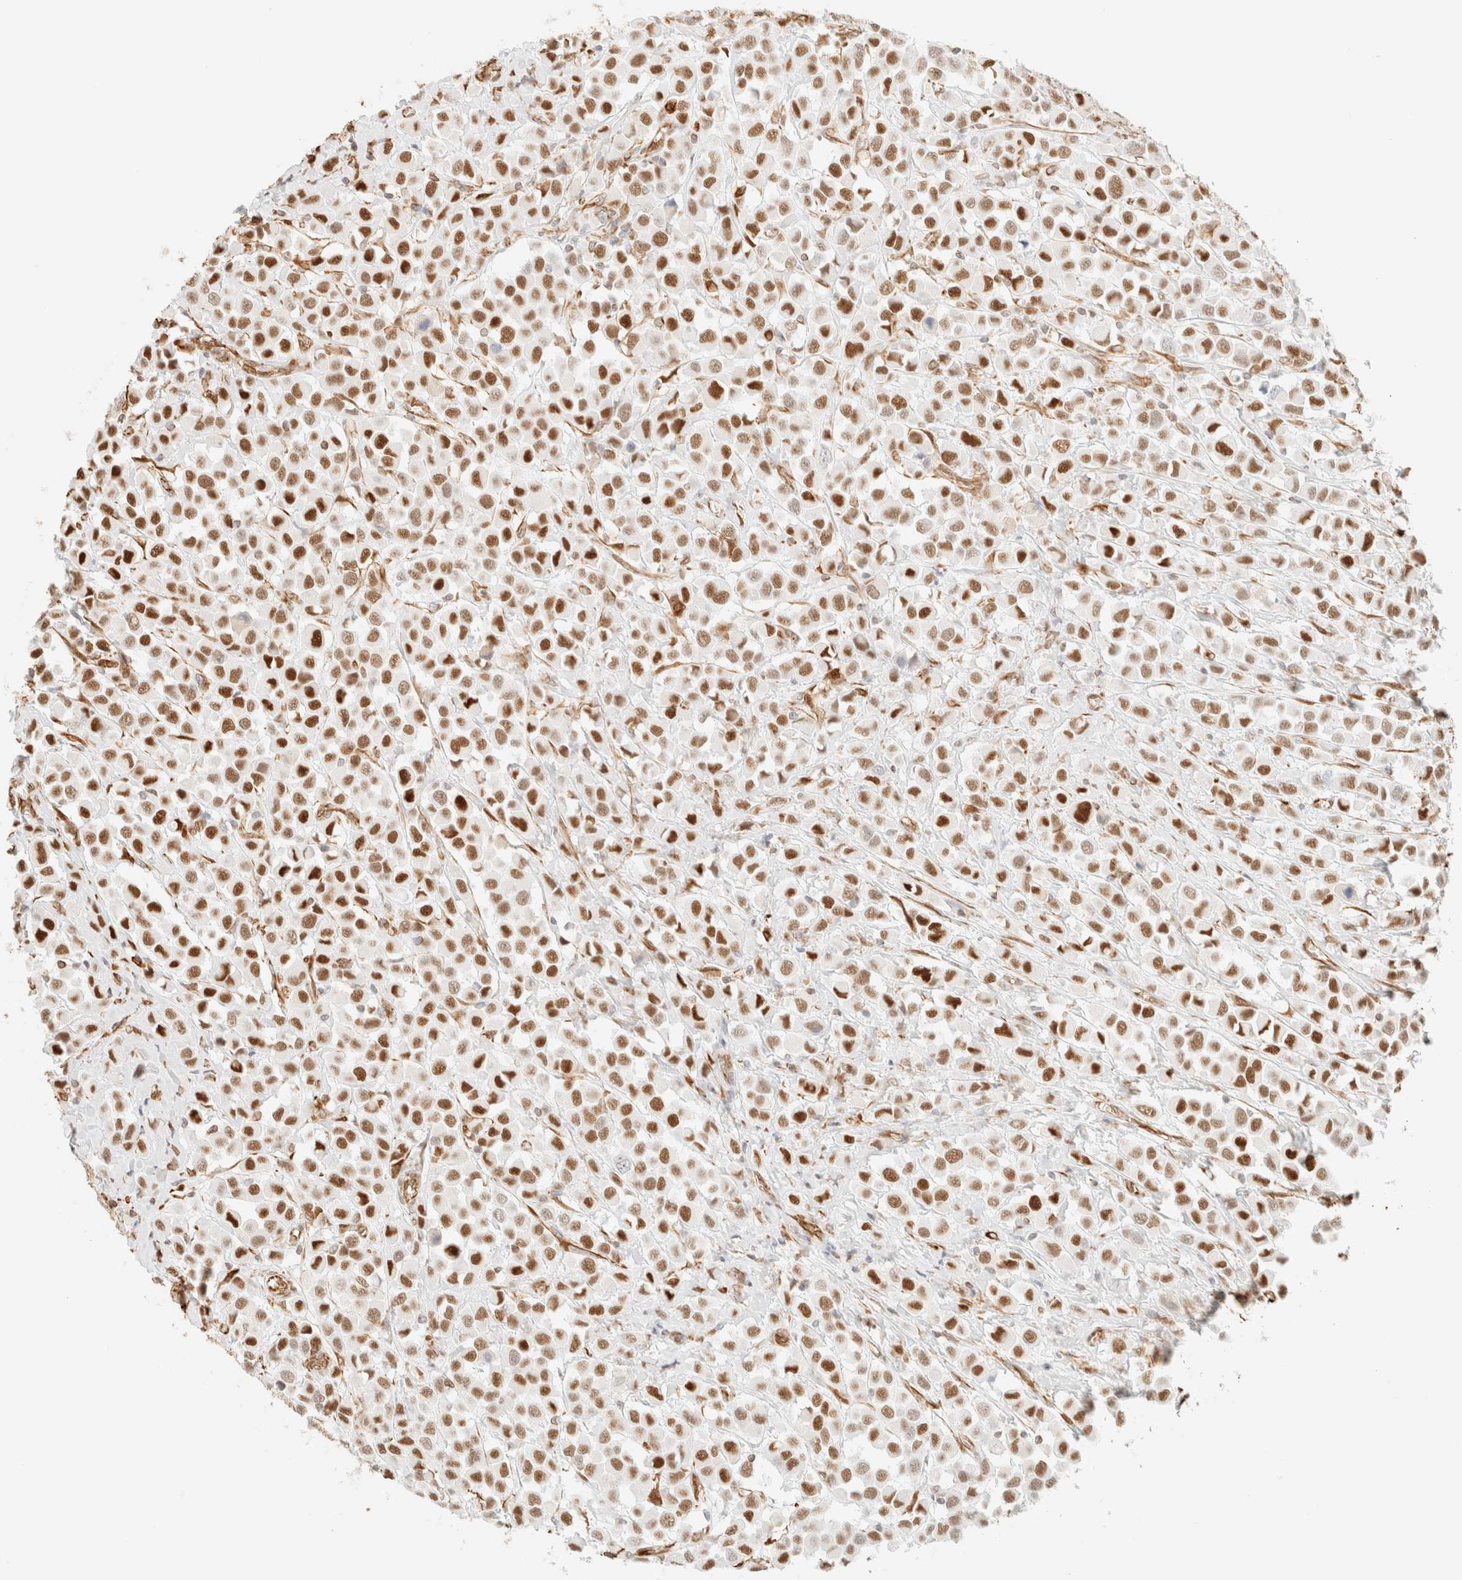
{"staining": {"intensity": "strong", "quantity": ">75%", "location": "nuclear"}, "tissue": "breast cancer", "cell_type": "Tumor cells", "image_type": "cancer", "snomed": [{"axis": "morphology", "description": "Duct carcinoma"}, {"axis": "topography", "description": "Breast"}], "caption": "A high-resolution photomicrograph shows immunohistochemistry staining of breast invasive ductal carcinoma, which displays strong nuclear staining in approximately >75% of tumor cells.", "gene": "ZSCAN18", "patient": {"sex": "female", "age": 61}}